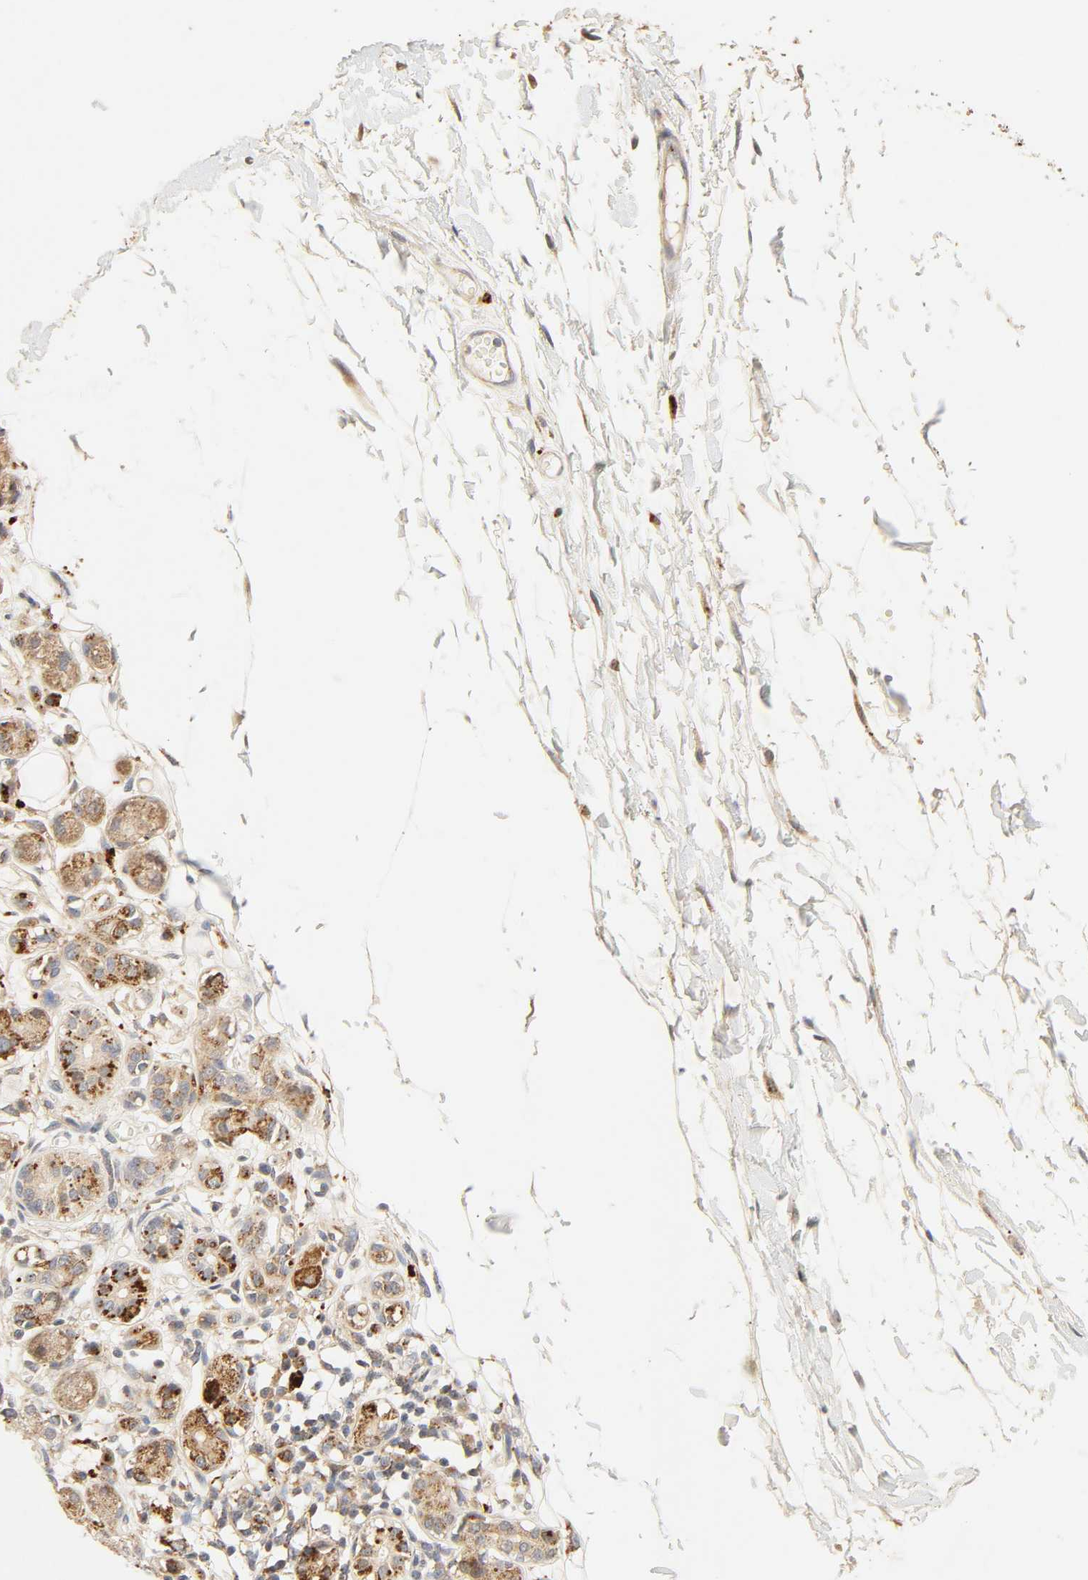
{"staining": {"intensity": "moderate", "quantity": ">75%", "location": "cytoplasmic/membranous"}, "tissue": "soft tissue", "cell_type": "Fibroblasts", "image_type": "normal", "snomed": [{"axis": "morphology", "description": "Normal tissue, NOS"}, {"axis": "morphology", "description": "Inflammation, NOS"}, {"axis": "topography", "description": "Vascular tissue"}, {"axis": "topography", "description": "Salivary gland"}], "caption": "Fibroblasts display medium levels of moderate cytoplasmic/membranous staining in about >75% of cells in benign soft tissue. (DAB = brown stain, brightfield microscopy at high magnification).", "gene": "MAPK6", "patient": {"sex": "female", "age": 75}}